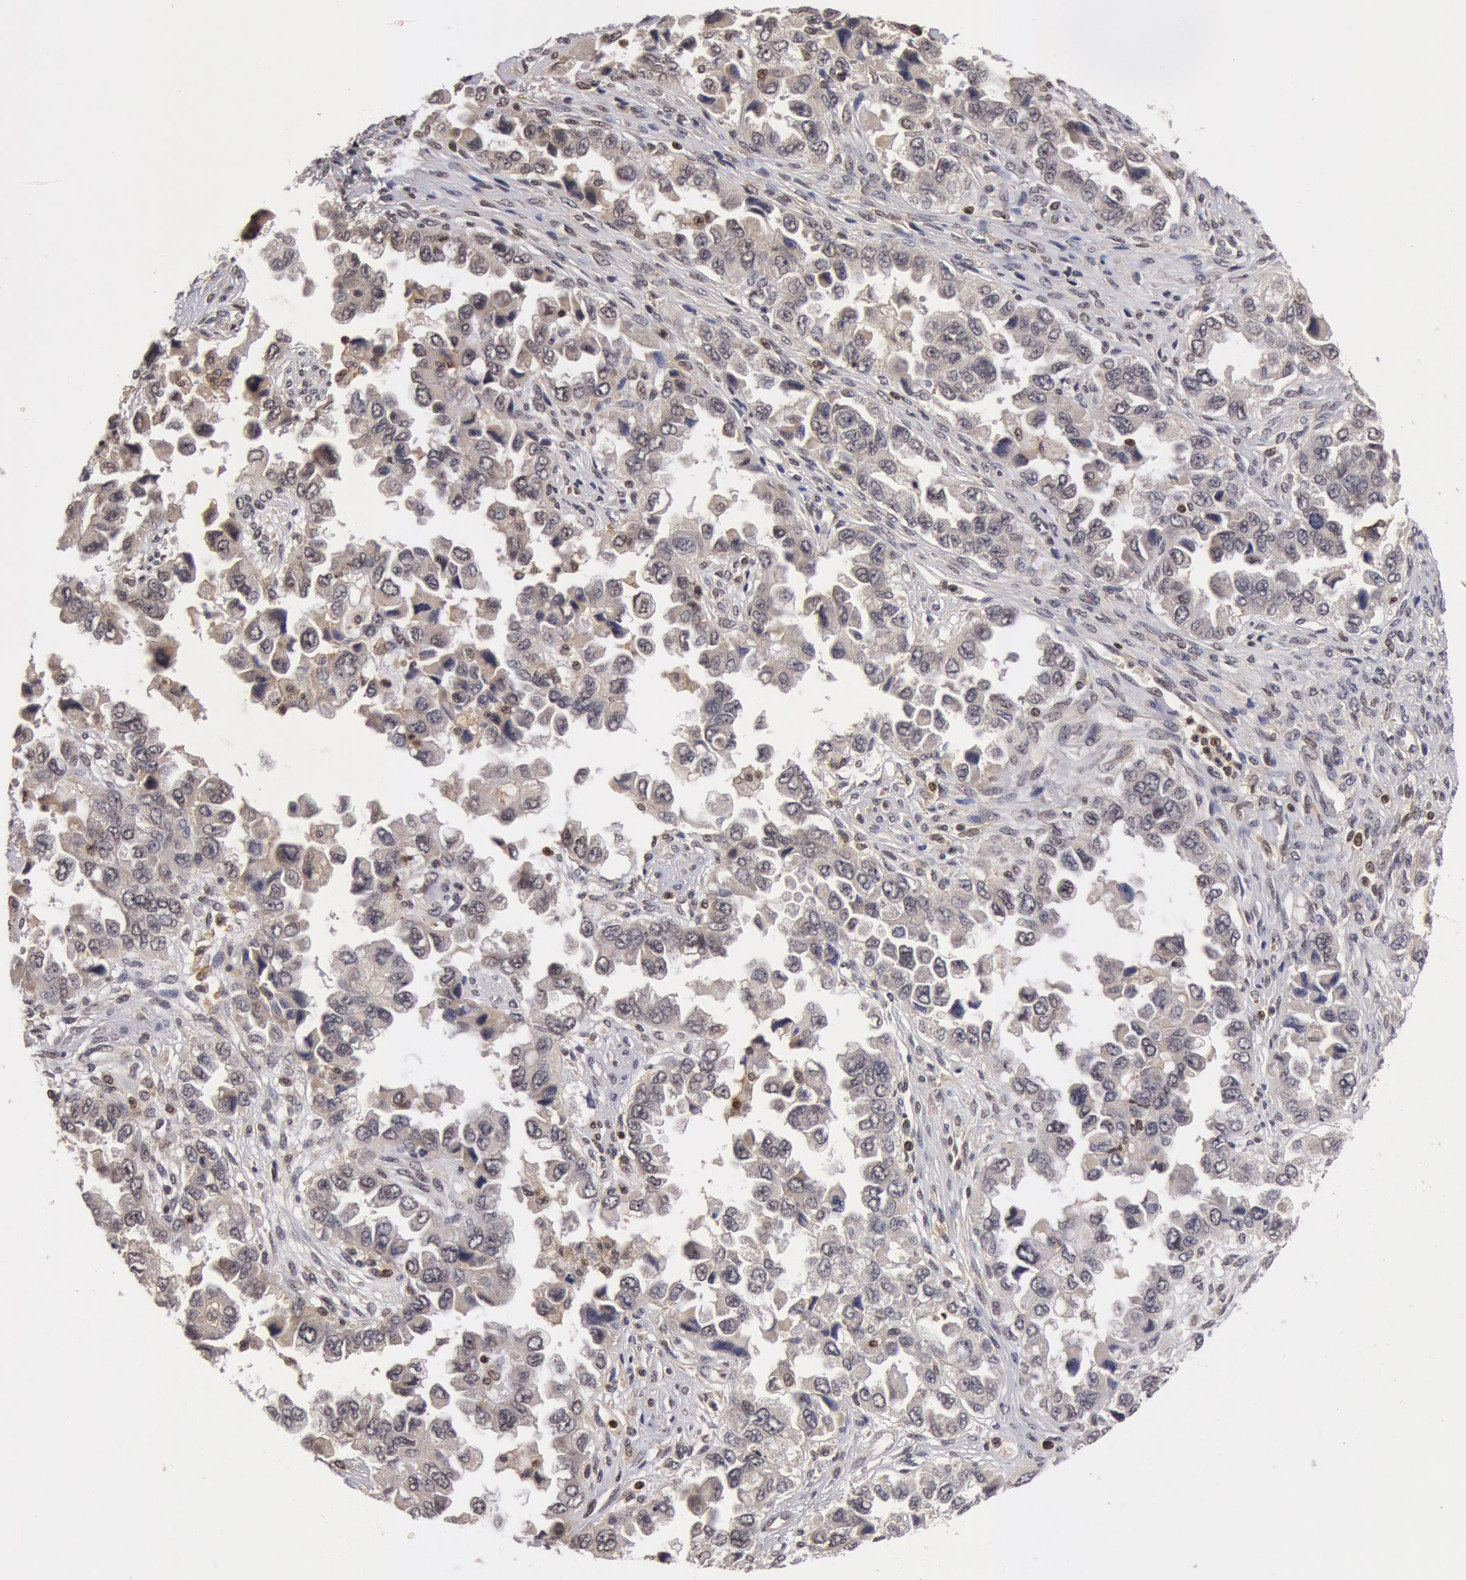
{"staining": {"intensity": "negative", "quantity": "none", "location": "none"}, "tissue": "ovarian cancer", "cell_type": "Tumor cells", "image_type": "cancer", "snomed": [{"axis": "morphology", "description": "Cystadenocarcinoma, serous, NOS"}, {"axis": "topography", "description": "Ovary"}], "caption": "The micrograph reveals no staining of tumor cells in ovarian cancer (serous cystadenocarcinoma).", "gene": "ZNF350", "patient": {"sex": "female", "age": 84}}